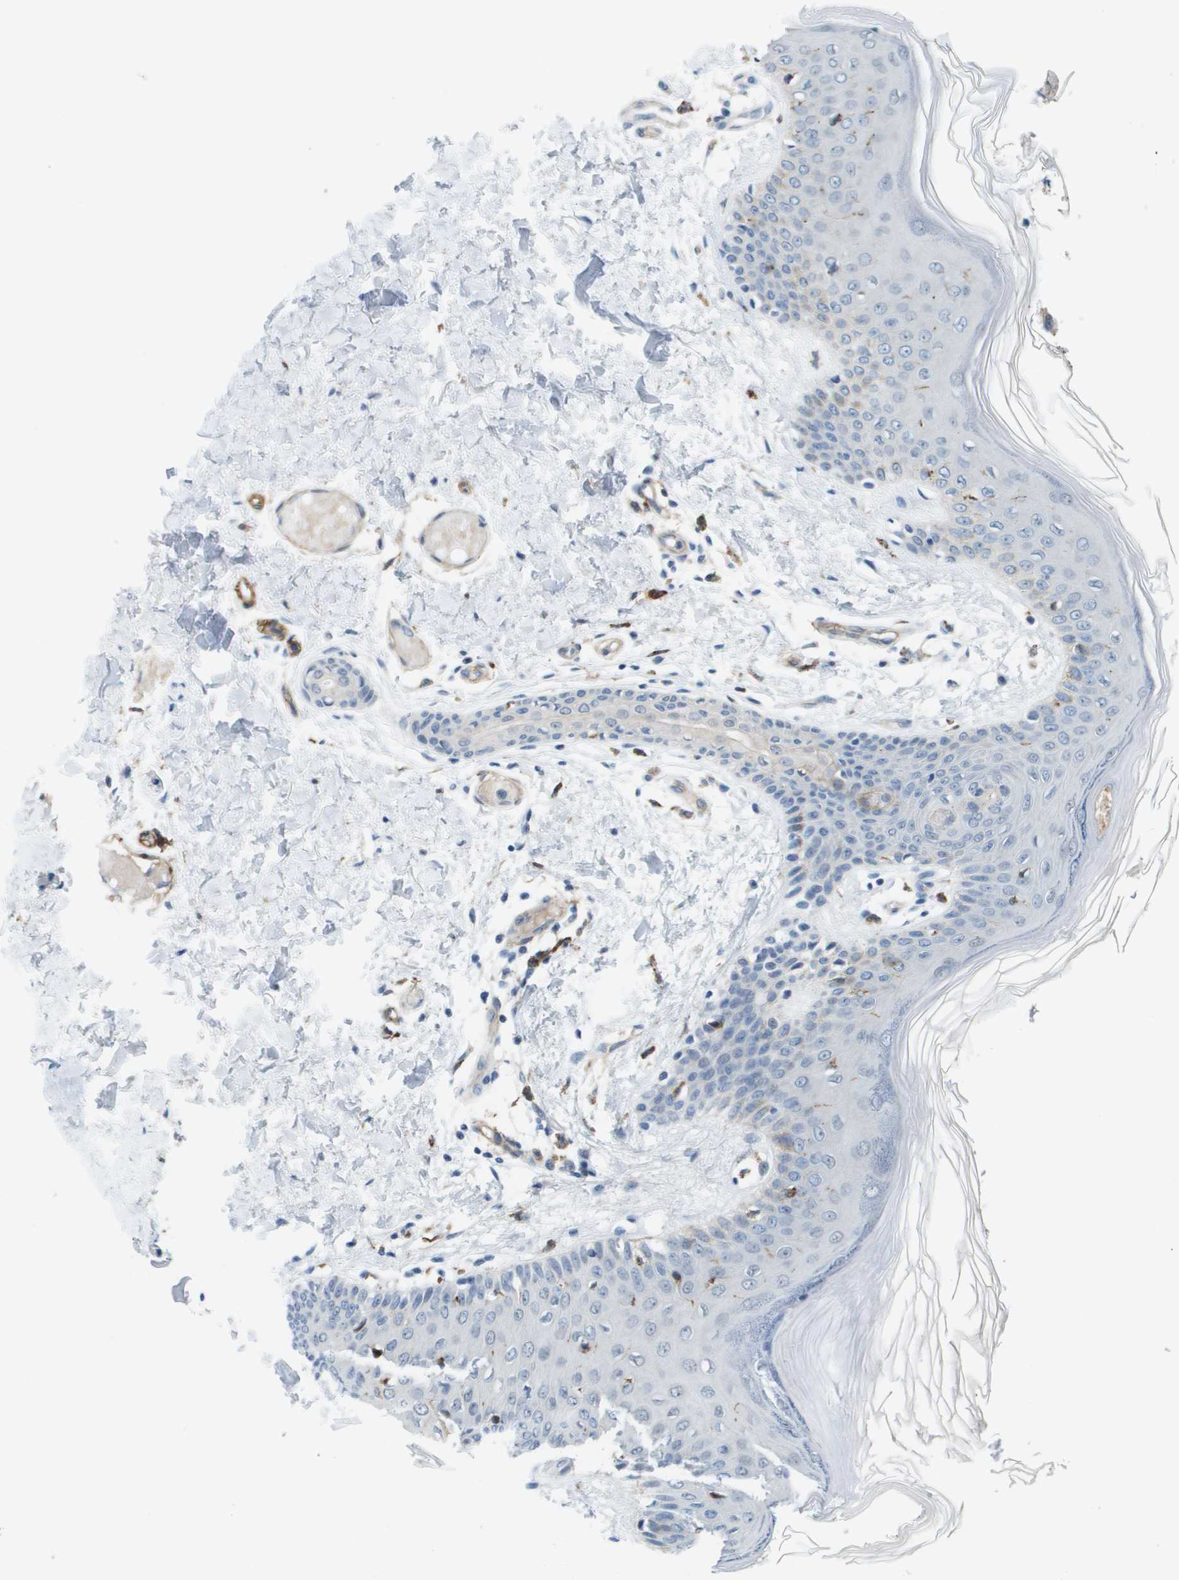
{"staining": {"intensity": "negative", "quantity": "none", "location": "none"}, "tissue": "skin", "cell_type": "Fibroblasts", "image_type": "normal", "snomed": [{"axis": "morphology", "description": "Normal tissue, NOS"}, {"axis": "topography", "description": "Skin"}], "caption": "Fibroblasts show no significant protein positivity in unremarkable skin. The staining is performed using DAB (3,3'-diaminobenzidine) brown chromogen with nuclei counter-stained in using hematoxylin.", "gene": "ZBTB43", "patient": {"sex": "male", "age": 53}}